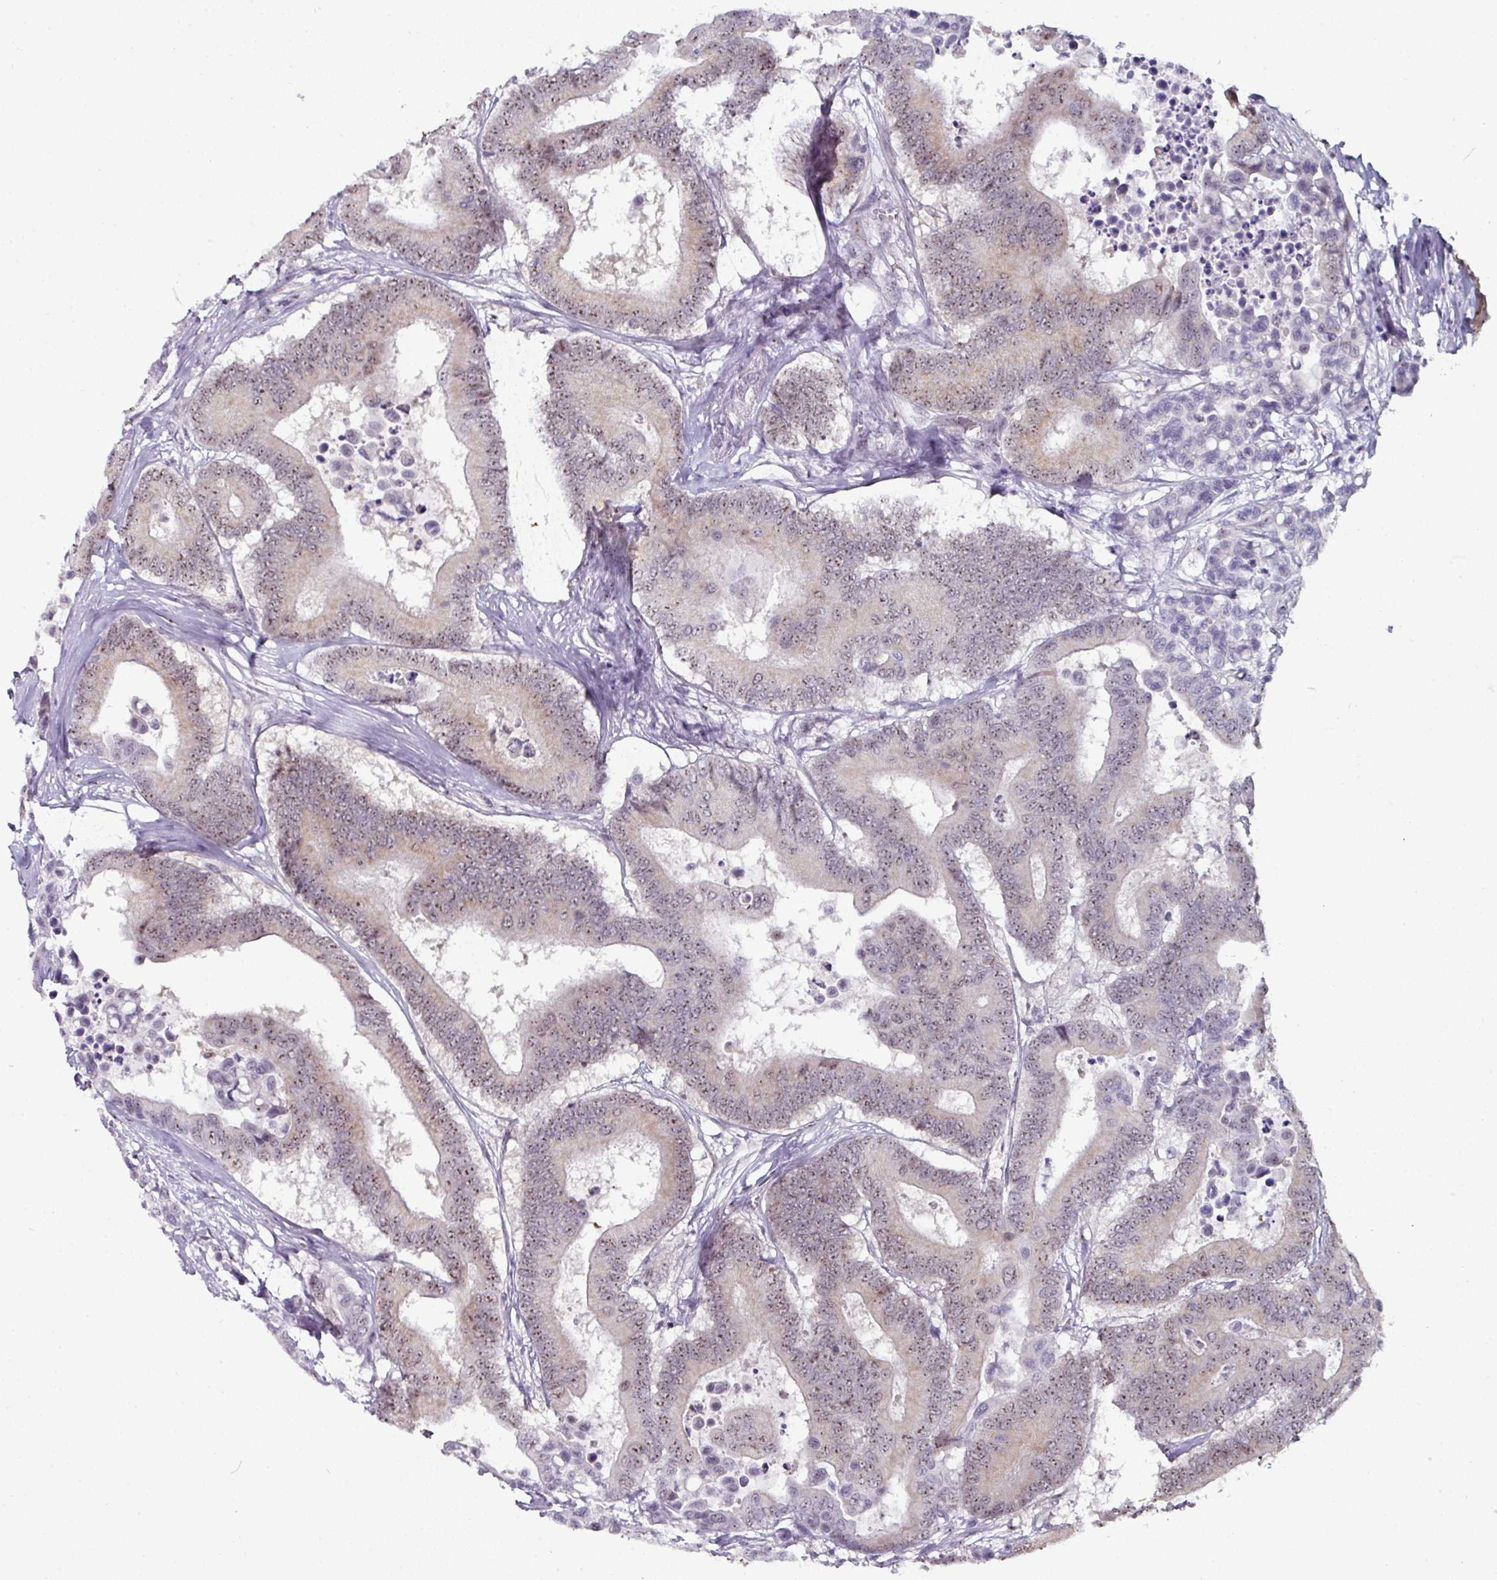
{"staining": {"intensity": "moderate", "quantity": ">75%", "location": "nuclear"}, "tissue": "colorectal cancer", "cell_type": "Tumor cells", "image_type": "cancer", "snomed": [{"axis": "morphology", "description": "Normal tissue, NOS"}, {"axis": "morphology", "description": "Adenocarcinoma, NOS"}, {"axis": "topography", "description": "Colon"}], "caption": "Immunohistochemistry (IHC) of human colorectal cancer (adenocarcinoma) exhibits medium levels of moderate nuclear positivity in about >75% of tumor cells.", "gene": "NACC2", "patient": {"sex": "male", "age": 82}}